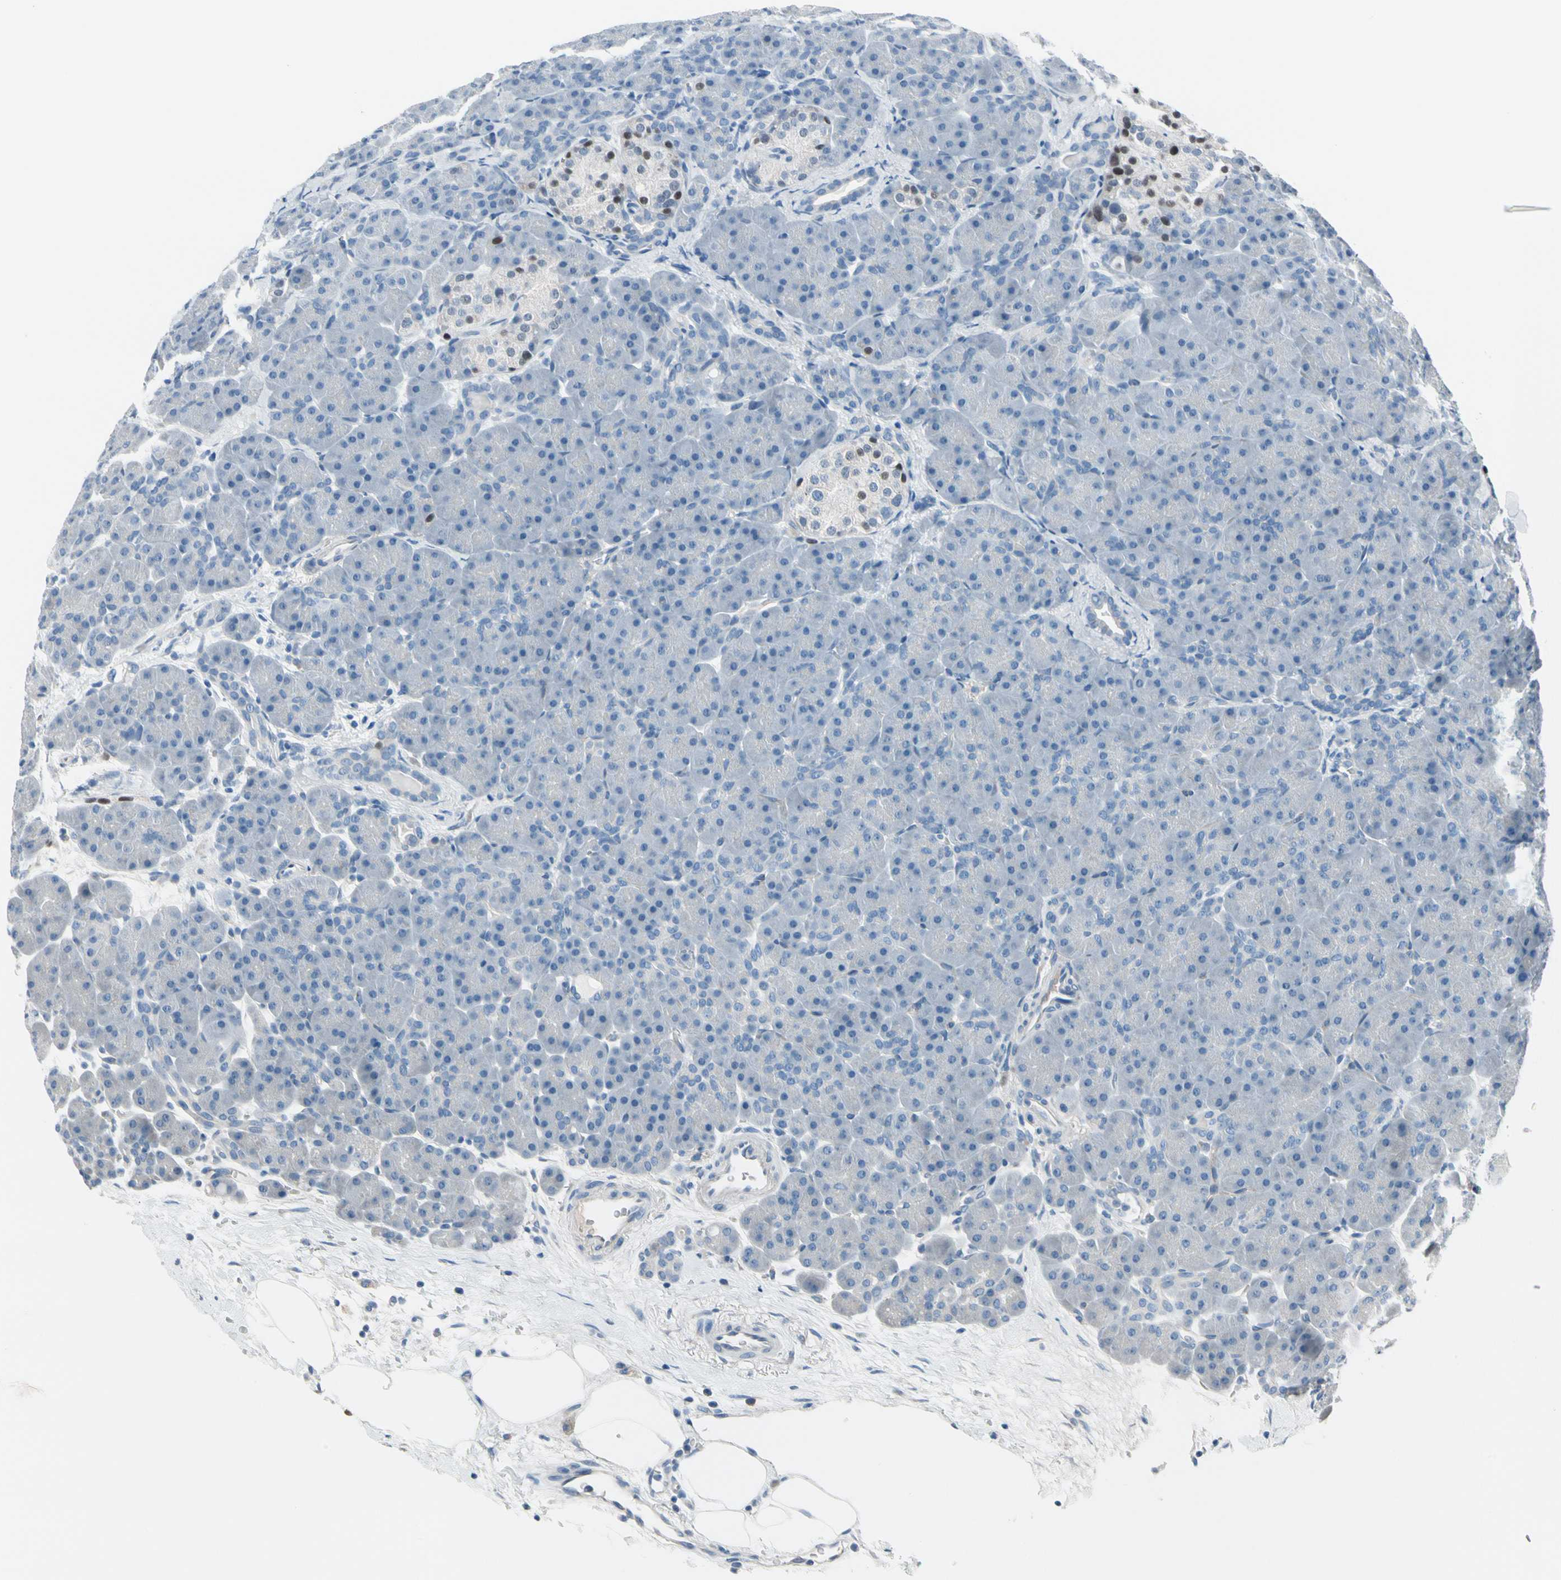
{"staining": {"intensity": "negative", "quantity": "none", "location": "none"}, "tissue": "pancreas", "cell_type": "Exocrine glandular cells", "image_type": "normal", "snomed": [{"axis": "morphology", "description": "Normal tissue, NOS"}, {"axis": "topography", "description": "Pancreas"}], "caption": "The immunohistochemistry histopathology image has no significant positivity in exocrine glandular cells of pancreas.", "gene": "PGR", "patient": {"sex": "male", "age": 66}}